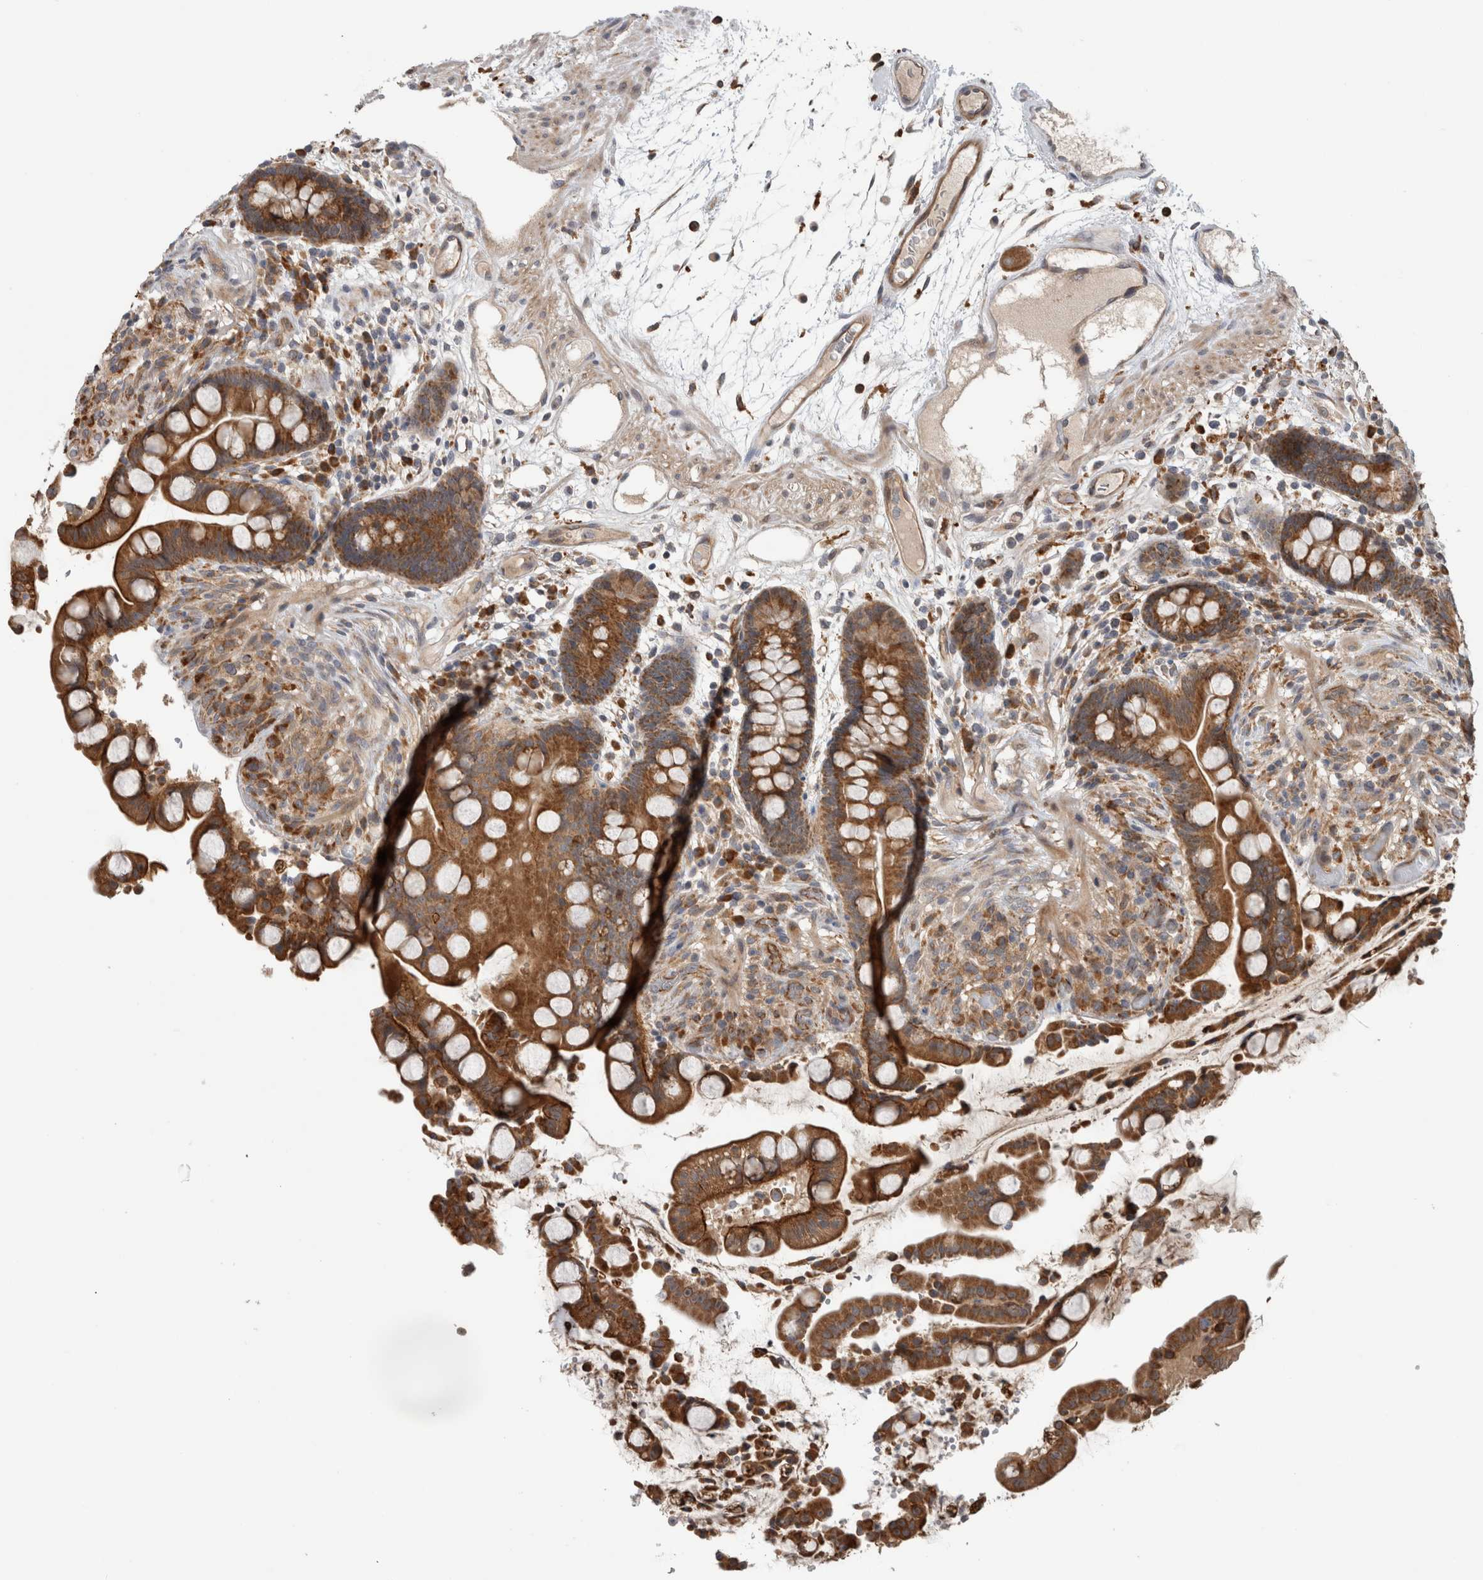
{"staining": {"intensity": "moderate", "quantity": ">75%", "location": "cytoplasmic/membranous"}, "tissue": "colon", "cell_type": "Endothelial cells", "image_type": "normal", "snomed": [{"axis": "morphology", "description": "Normal tissue, NOS"}, {"axis": "topography", "description": "Colon"}], "caption": "Immunohistochemical staining of benign colon demonstrates medium levels of moderate cytoplasmic/membranous staining in about >75% of endothelial cells.", "gene": "ADGRL3", "patient": {"sex": "male", "age": 73}}